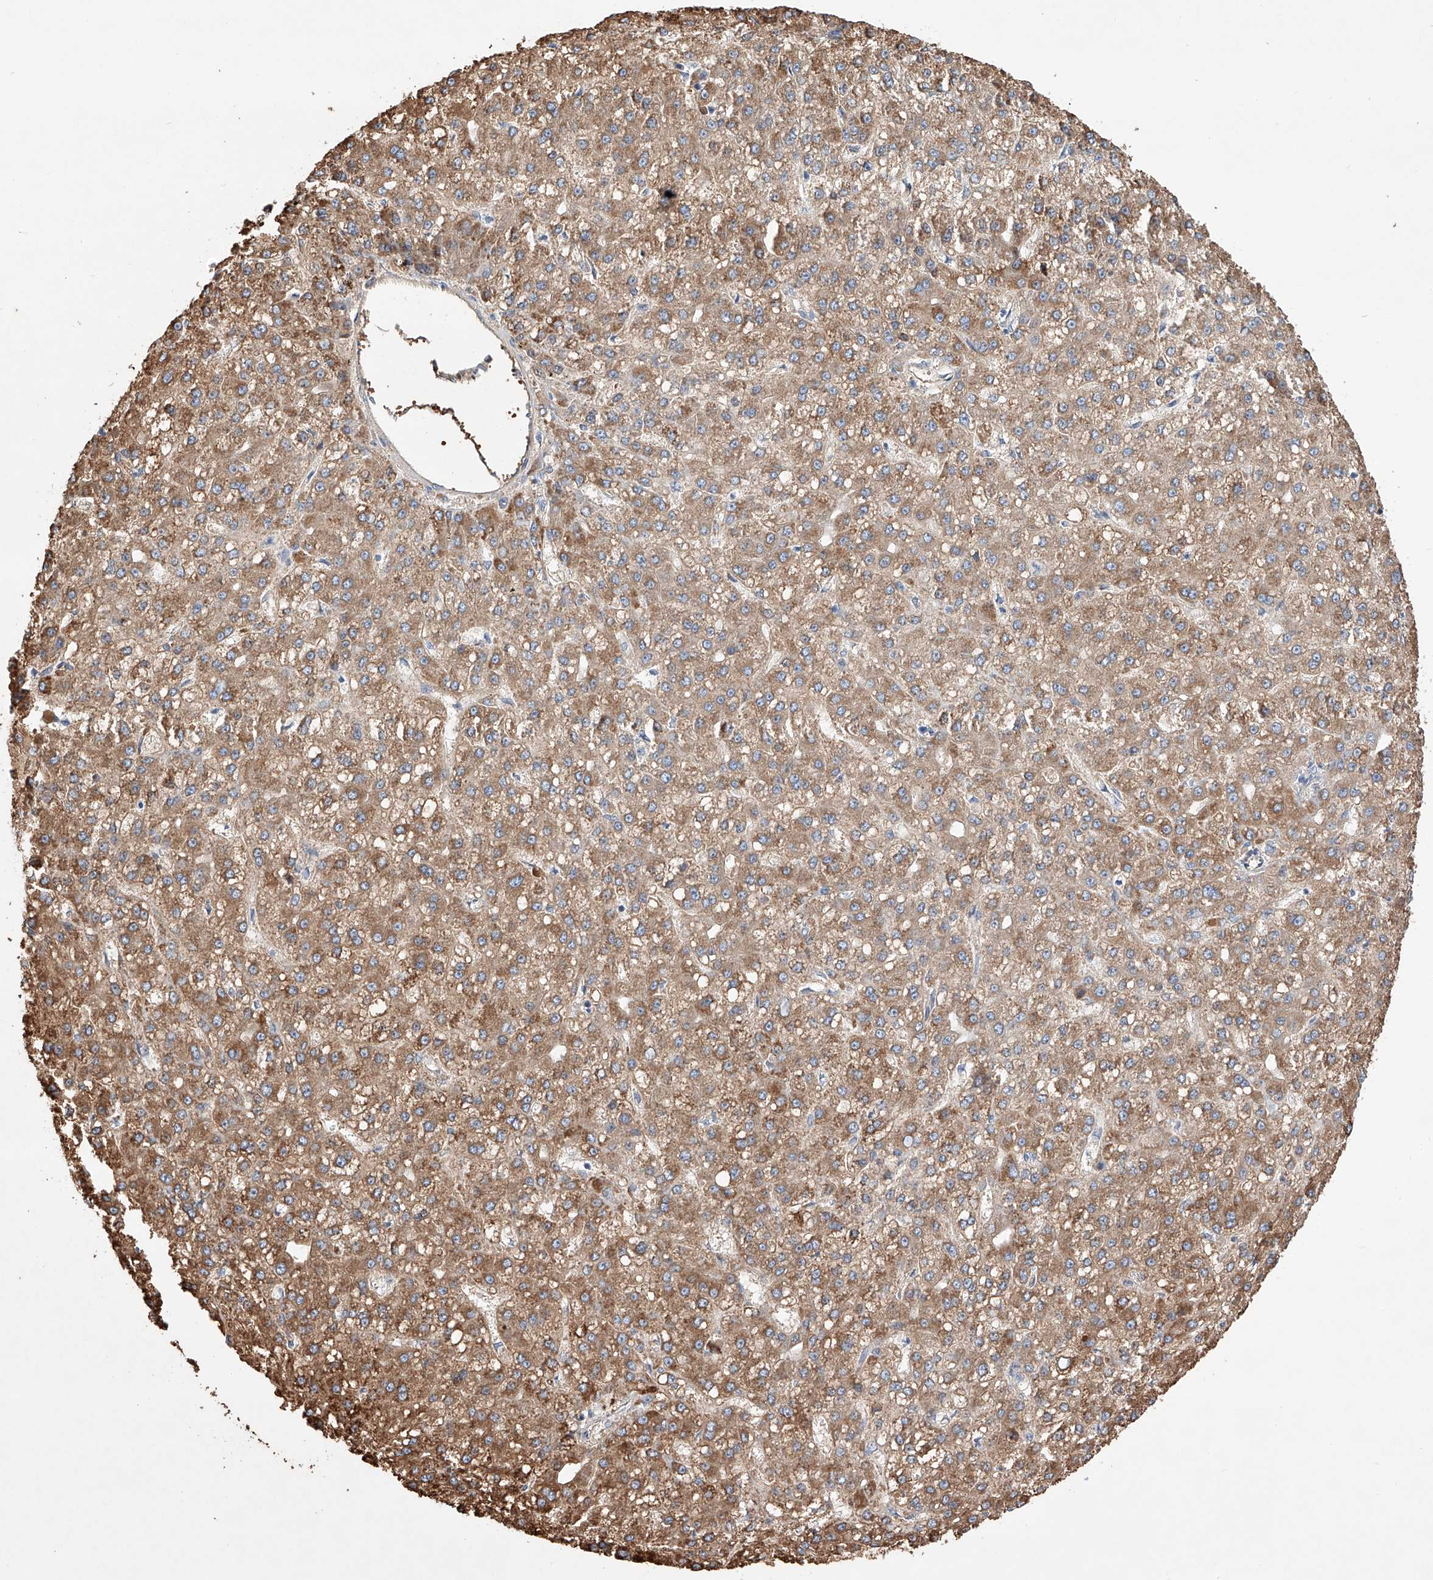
{"staining": {"intensity": "moderate", "quantity": ">75%", "location": "cytoplasmic/membranous"}, "tissue": "liver cancer", "cell_type": "Tumor cells", "image_type": "cancer", "snomed": [{"axis": "morphology", "description": "Carcinoma, Hepatocellular, NOS"}, {"axis": "topography", "description": "Liver"}], "caption": "Liver cancer stained with a protein marker shows moderate staining in tumor cells.", "gene": "AFG1L", "patient": {"sex": "male", "age": 67}}